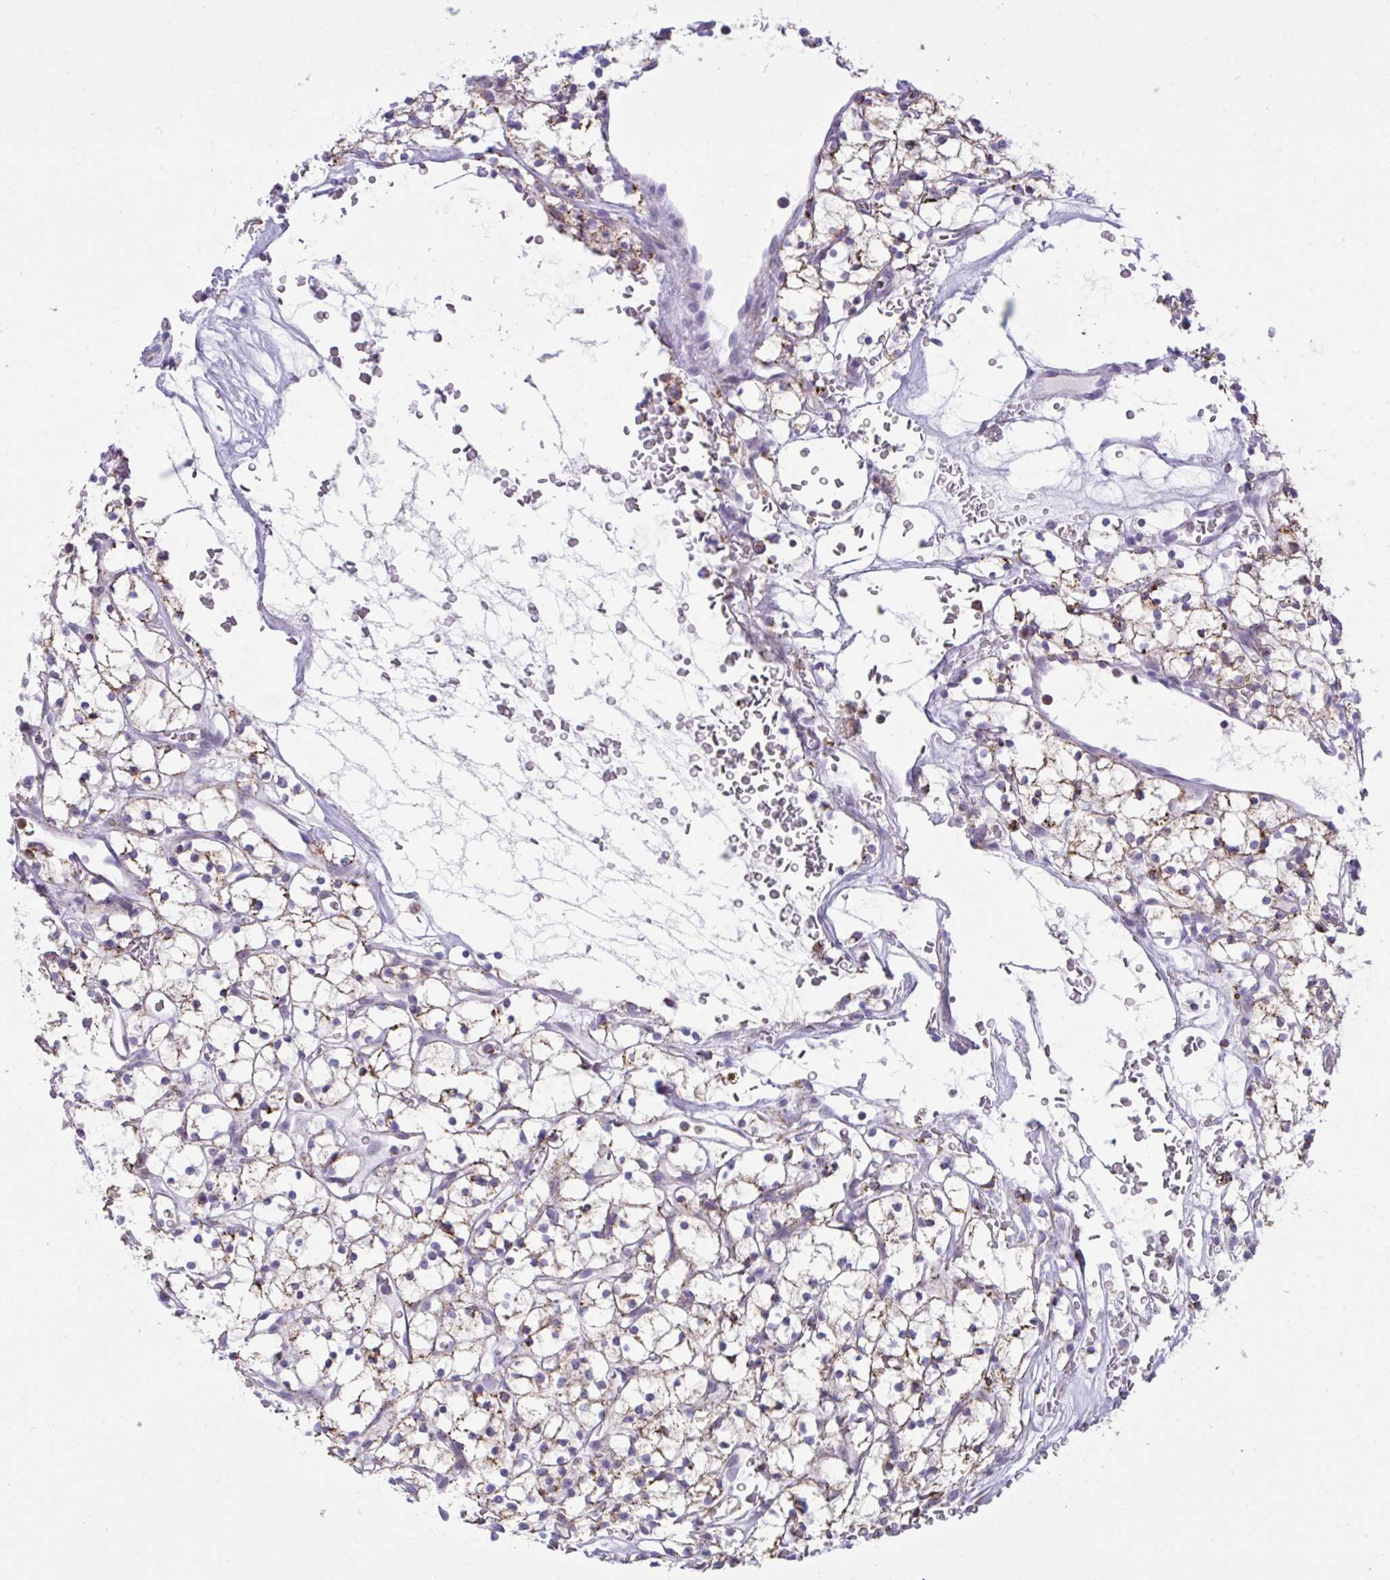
{"staining": {"intensity": "moderate", "quantity": "25%-75%", "location": "cytoplasmic/membranous"}, "tissue": "renal cancer", "cell_type": "Tumor cells", "image_type": "cancer", "snomed": [{"axis": "morphology", "description": "Adenocarcinoma, NOS"}, {"axis": "topography", "description": "Kidney"}], "caption": "DAB (3,3'-diaminobenzidine) immunohistochemical staining of adenocarcinoma (renal) shows moderate cytoplasmic/membranous protein positivity in about 25%-75% of tumor cells.", "gene": "PLA2G12B", "patient": {"sex": "female", "age": 64}}